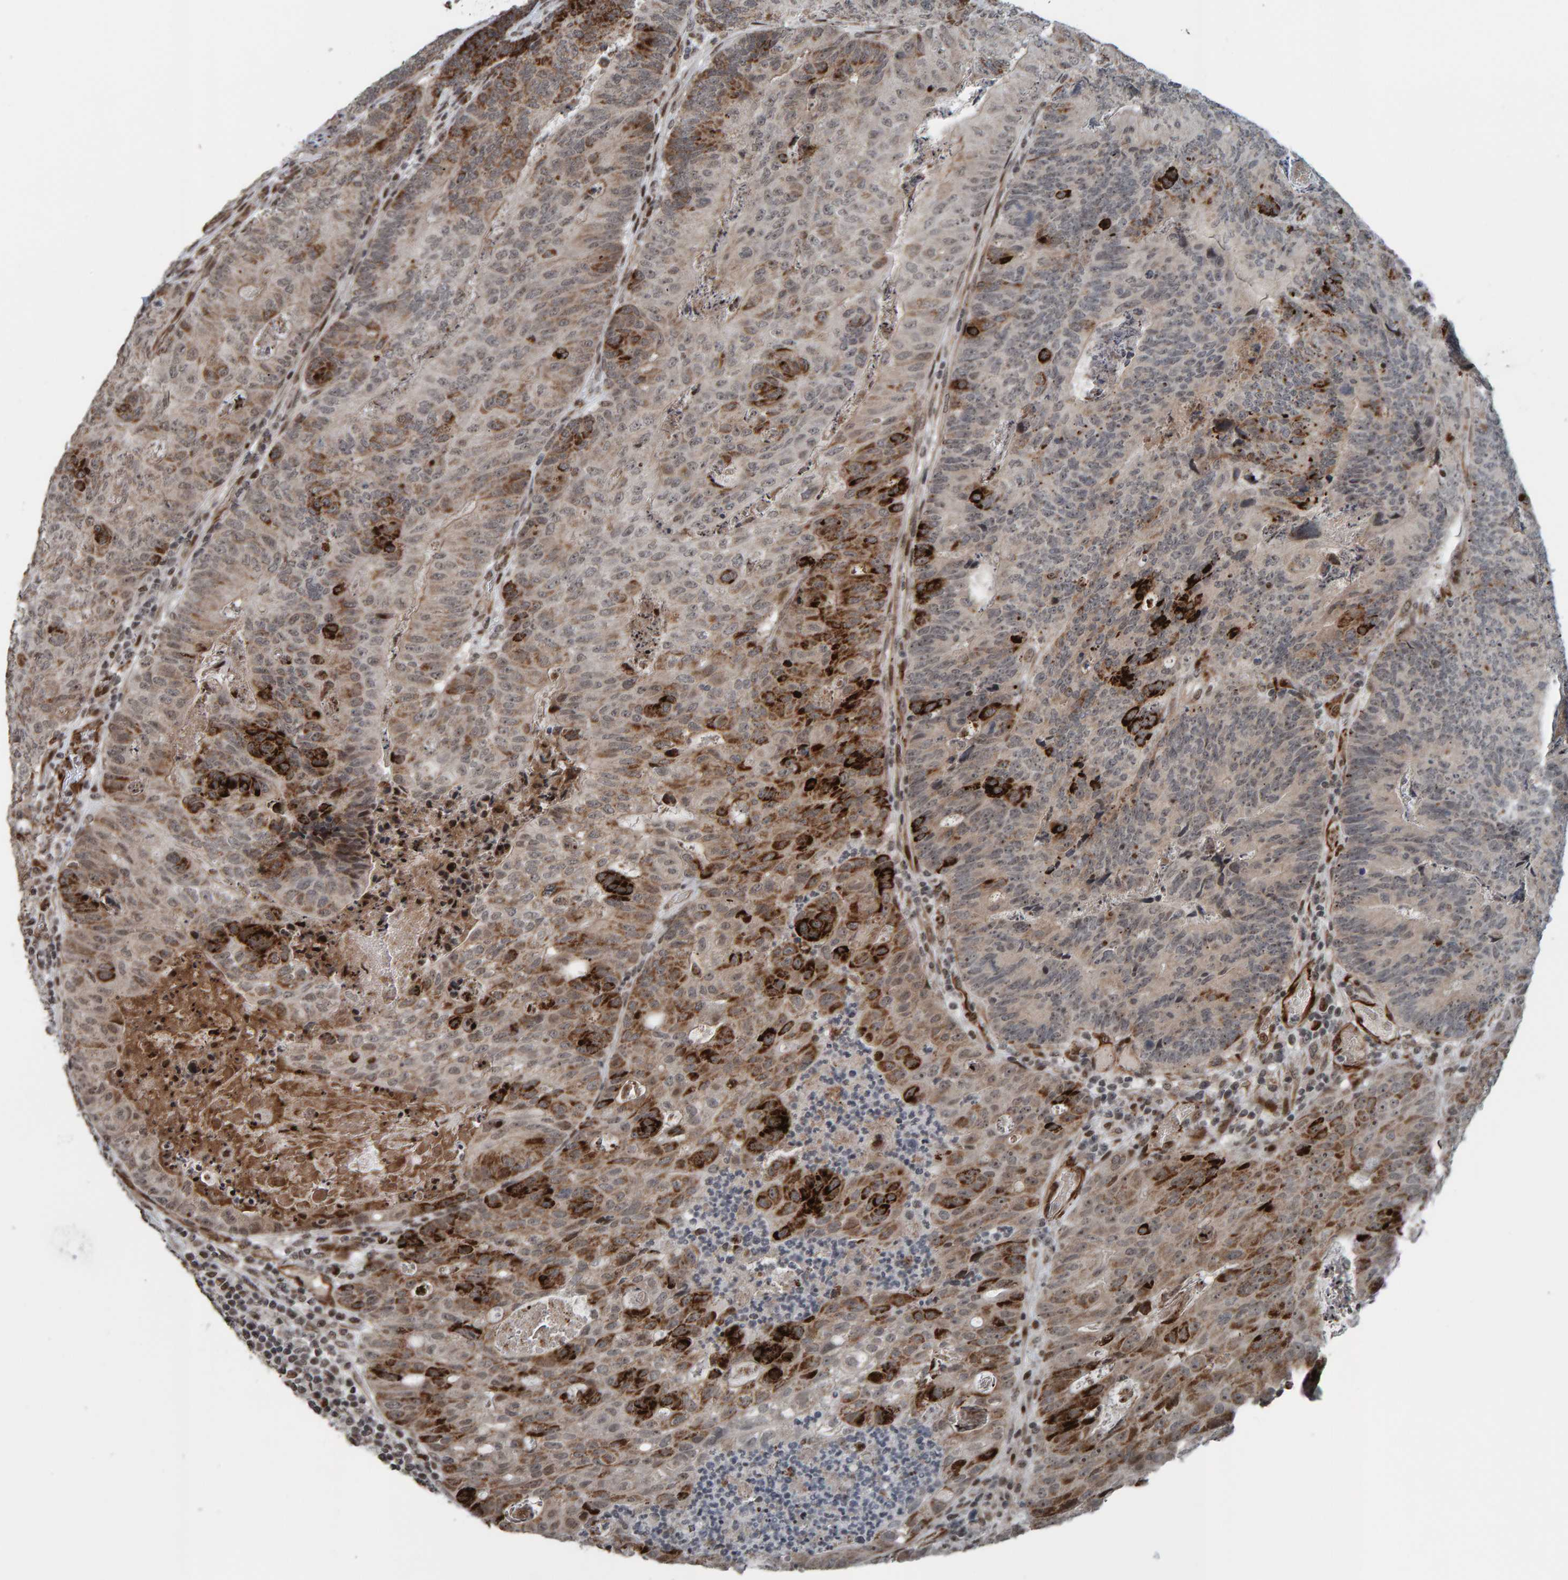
{"staining": {"intensity": "strong", "quantity": "25%-75%", "location": "cytoplasmic/membranous"}, "tissue": "colorectal cancer", "cell_type": "Tumor cells", "image_type": "cancer", "snomed": [{"axis": "morphology", "description": "Adenocarcinoma, NOS"}, {"axis": "topography", "description": "Colon"}], "caption": "Immunohistochemical staining of colorectal adenocarcinoma reveals high levels of strong cytoplasmic/membranous expression in about 25%-75% of tumor cells.", "gene": "ZNF366", "patient": {"sex": "female", "age": 67}}